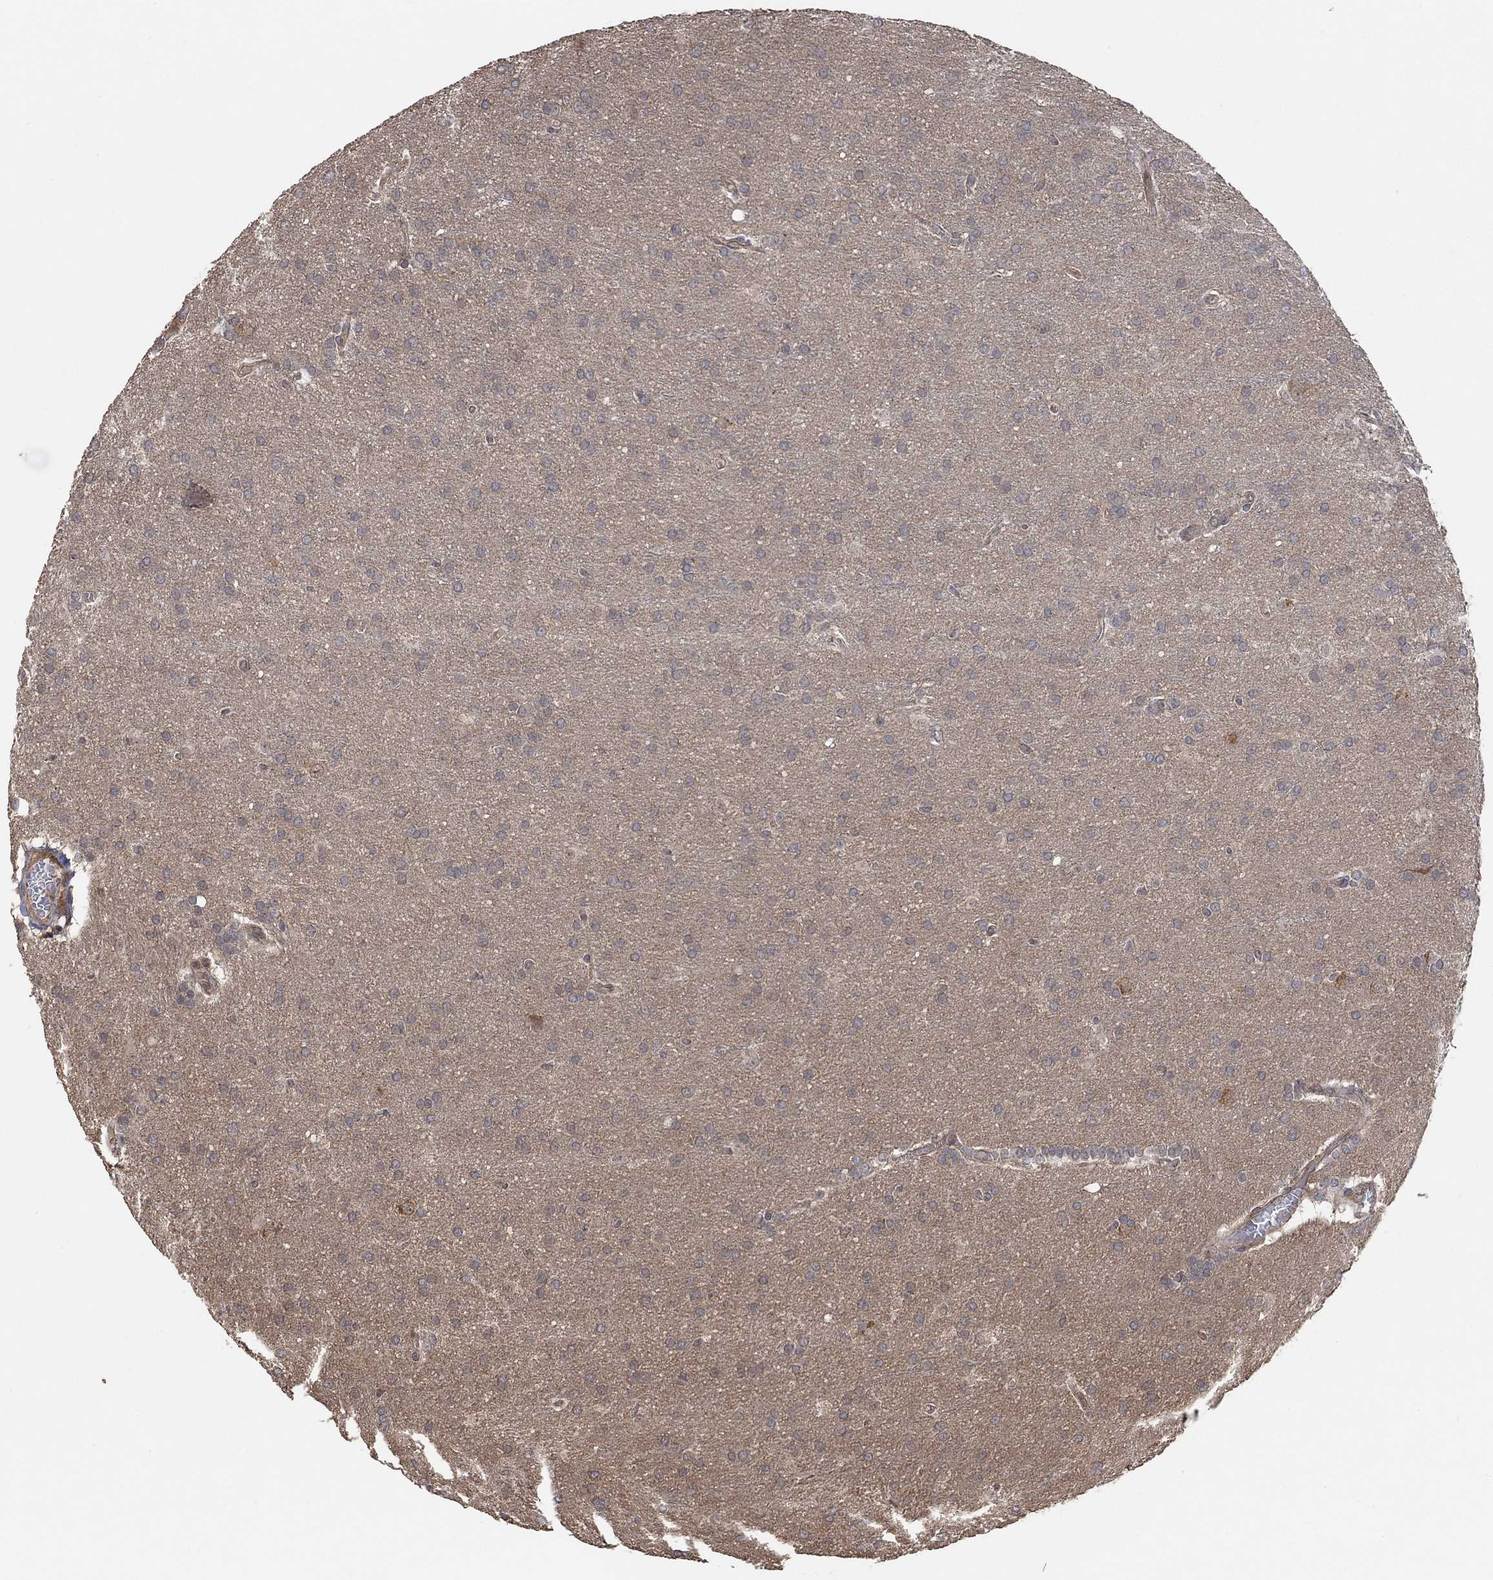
{"staining": {"intensity": "negative", "quantity": "none", "location": "none"}, "tissue": "glioma", "cell_type": "Tumor cells", "image_type": "cancer", "snomed": [{"axis": "morphology", "description": "Glioma, malignant, Low grade"}, {"axis": "topography", "description": "Brain"}], "caption": "A photomicrograph of human glioma is negative for staining in tumor cells.", "gene": "UNC5B", "patient": {"sex": "female", "age": 32}}